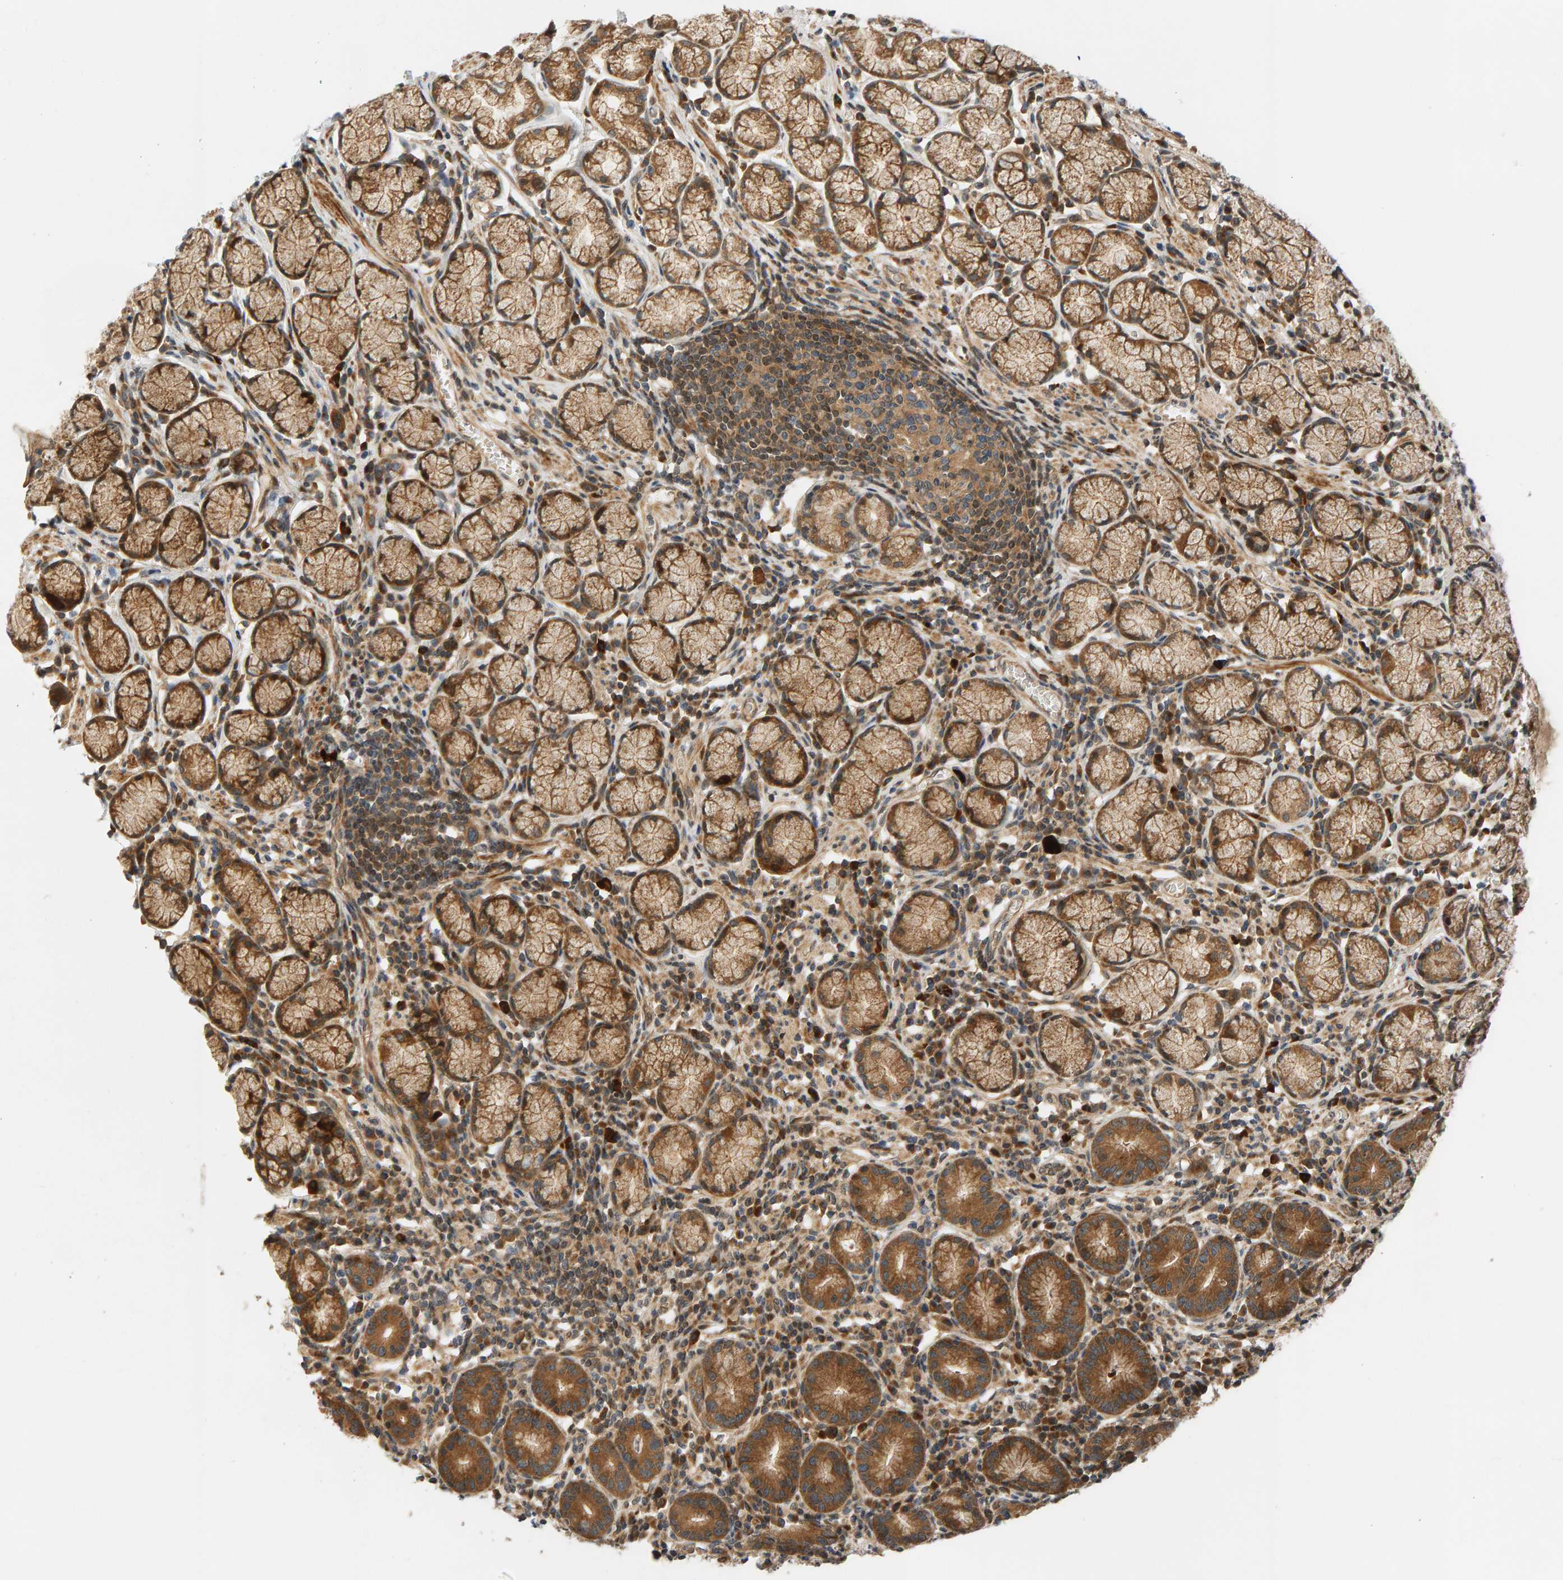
{"staining": {"intensity": "strong", "quantity": ">75%", "location": "cytoplasmic/membranous"}, "tissue": "stomach", "cell_type": "Glandular cells", "image_type": "normal", "snomed": [{"axis": "morphology", "description": "Normal tissue, NOS"}, {"axis": "topography", "description": "Stomach"}], "caption": "Immunohistochemical staining of unremarkable stomach shows strong cytoplasmic/membranous protein expression in approximately >75% of glandular cells. The staining was performed using DAB, with brown indicating positive protein expression. Nuclei are stained blue with hematoxylin.", "gene": "BAHCC1", "patient": {"sex": "male", "age": 55}}